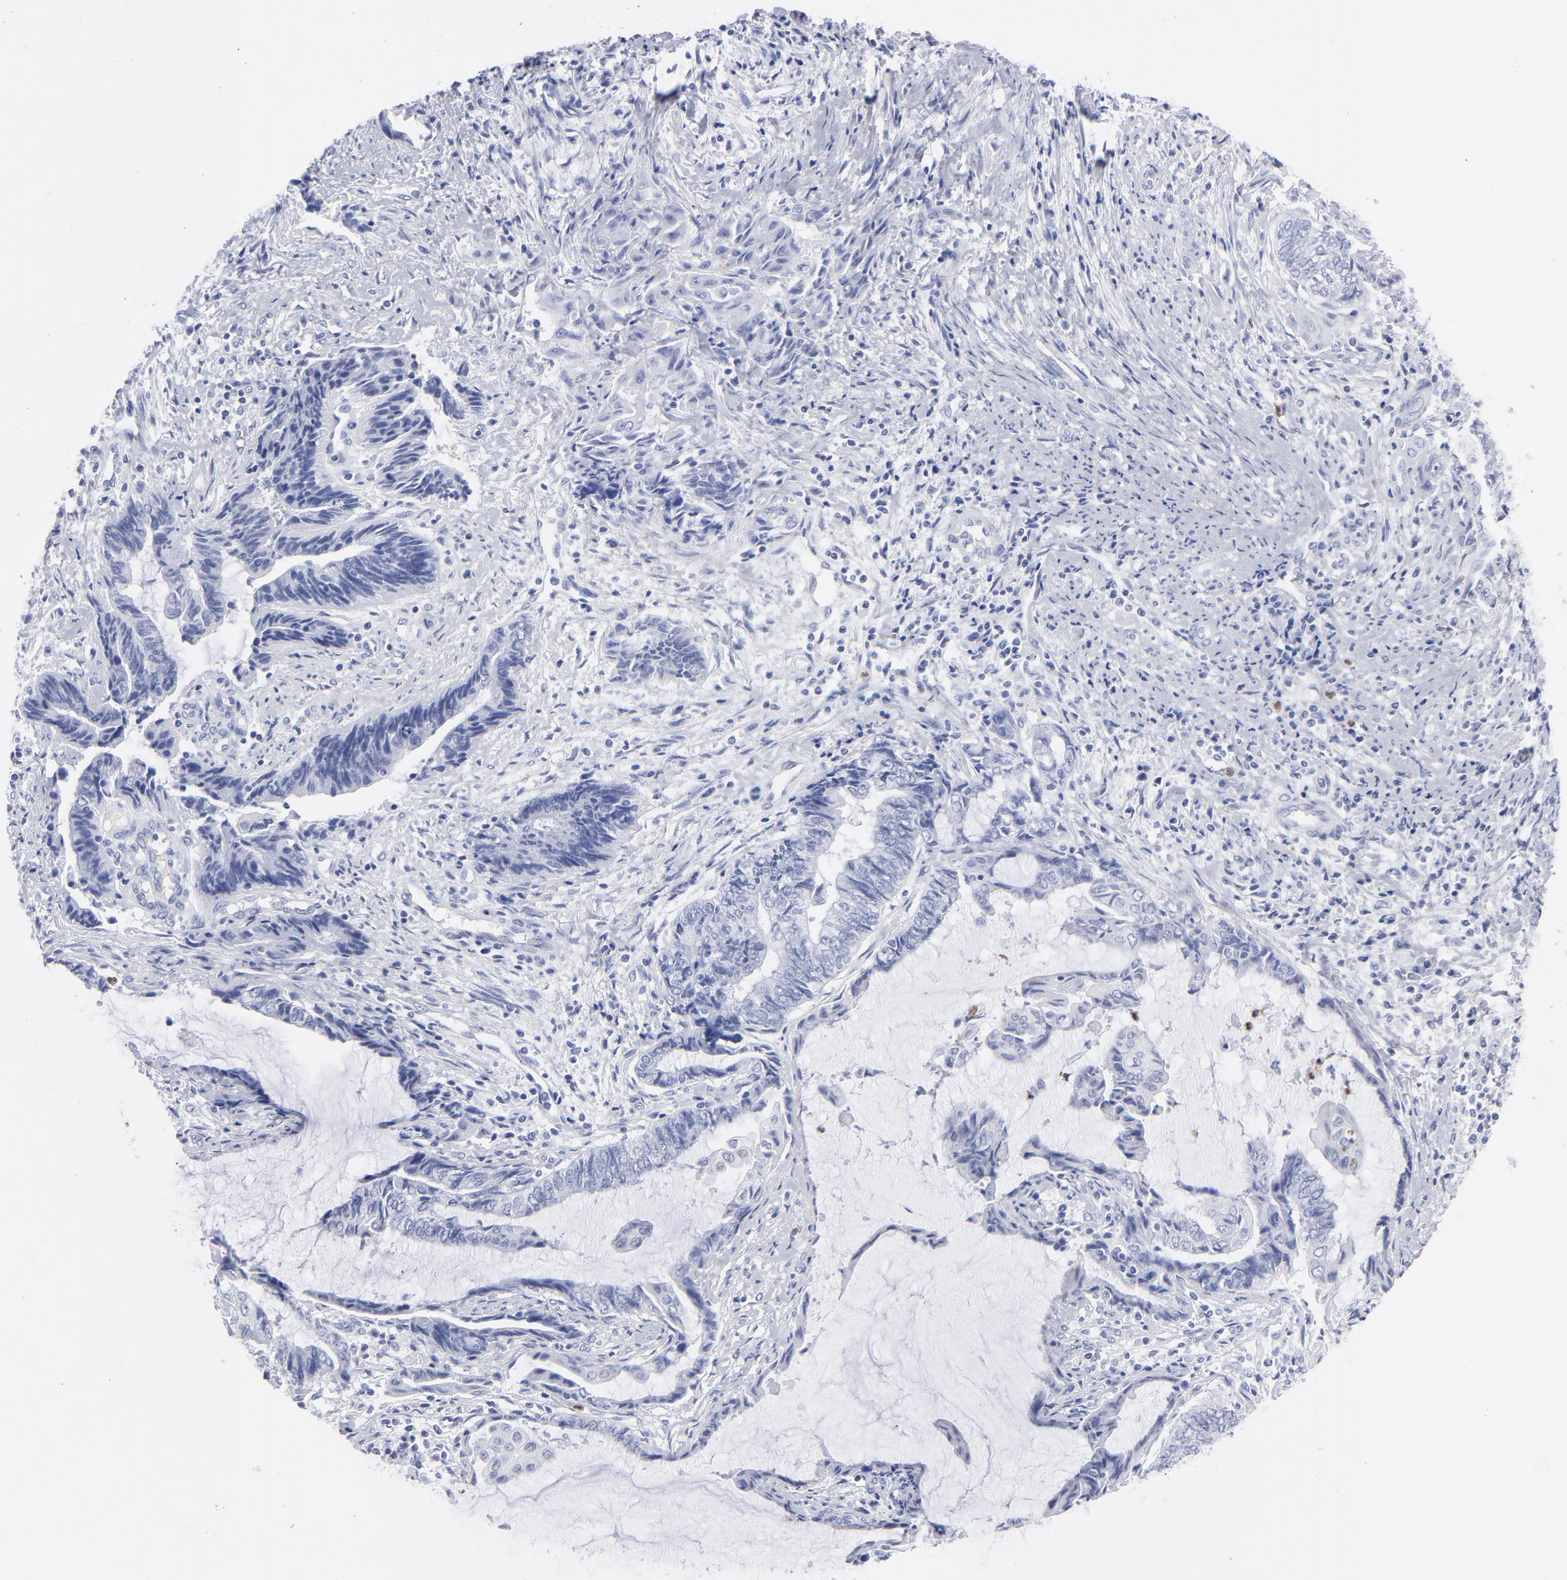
{"staining": {"intensity": "negative", "quantity": "none", "location": "none"}, "tissue": "endometrial cancer", "cell_type": "Tumor cells", "image_type": "cancer", "snomed": [{"axis": "morphology", "description": "Adenocarcinoma, NOS"}, {"axis": "topography", "description": "Uterus"}, {"axis": "topography", "description": "Endometrium"}], "caption": "DAB (3,3'-diaminobenzidine) immunohistochemical staining of endometrial adenocarcinoma demonstrates no significant staining in tumor cells.", "gene": "ARG1", "patient": {"sex": "female", "age": 70}}